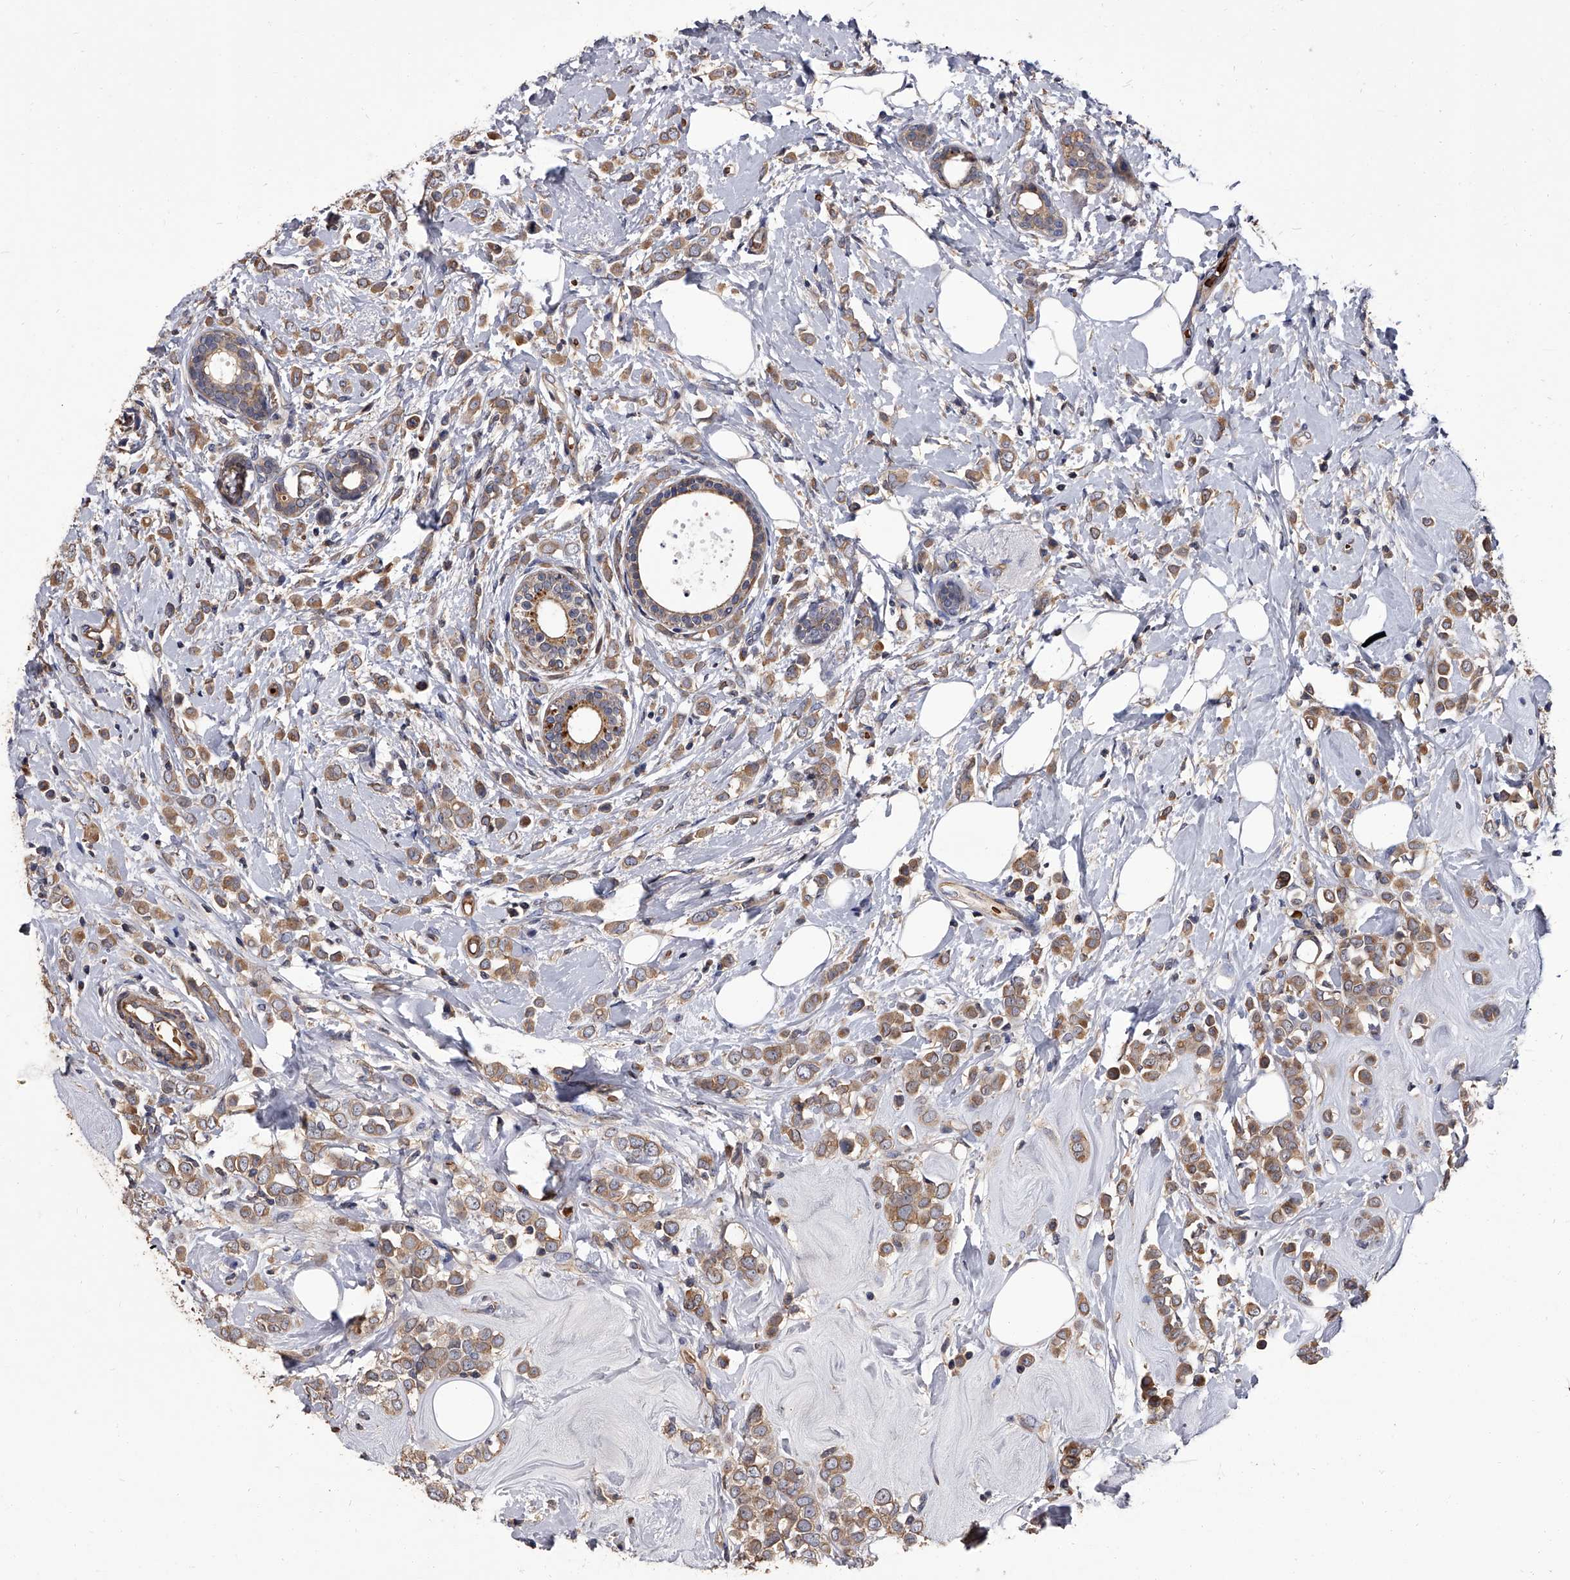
{"staining": {"intensity": "moderate", "quantity": ">75%", "location": "cytoplasmic/membranous"}, "tissue": "breast cancer", "cell_type": "Tumor cells", "image_type": "cancer", "snomed": [{"axis": "morphology", "description": "Lobular carcinoma"}, {"axis": "topography", "description": "Breast"}], "caption": "A high-resolution histopathology image shows immunohistochemistry staining of lobular carcinoma (breast), which shows moderate cytoplasmic/membranous positivity in approximately >75% of tumor cells.", "gene": "STK36", "patient": {"sex": "female", "age": 47}}